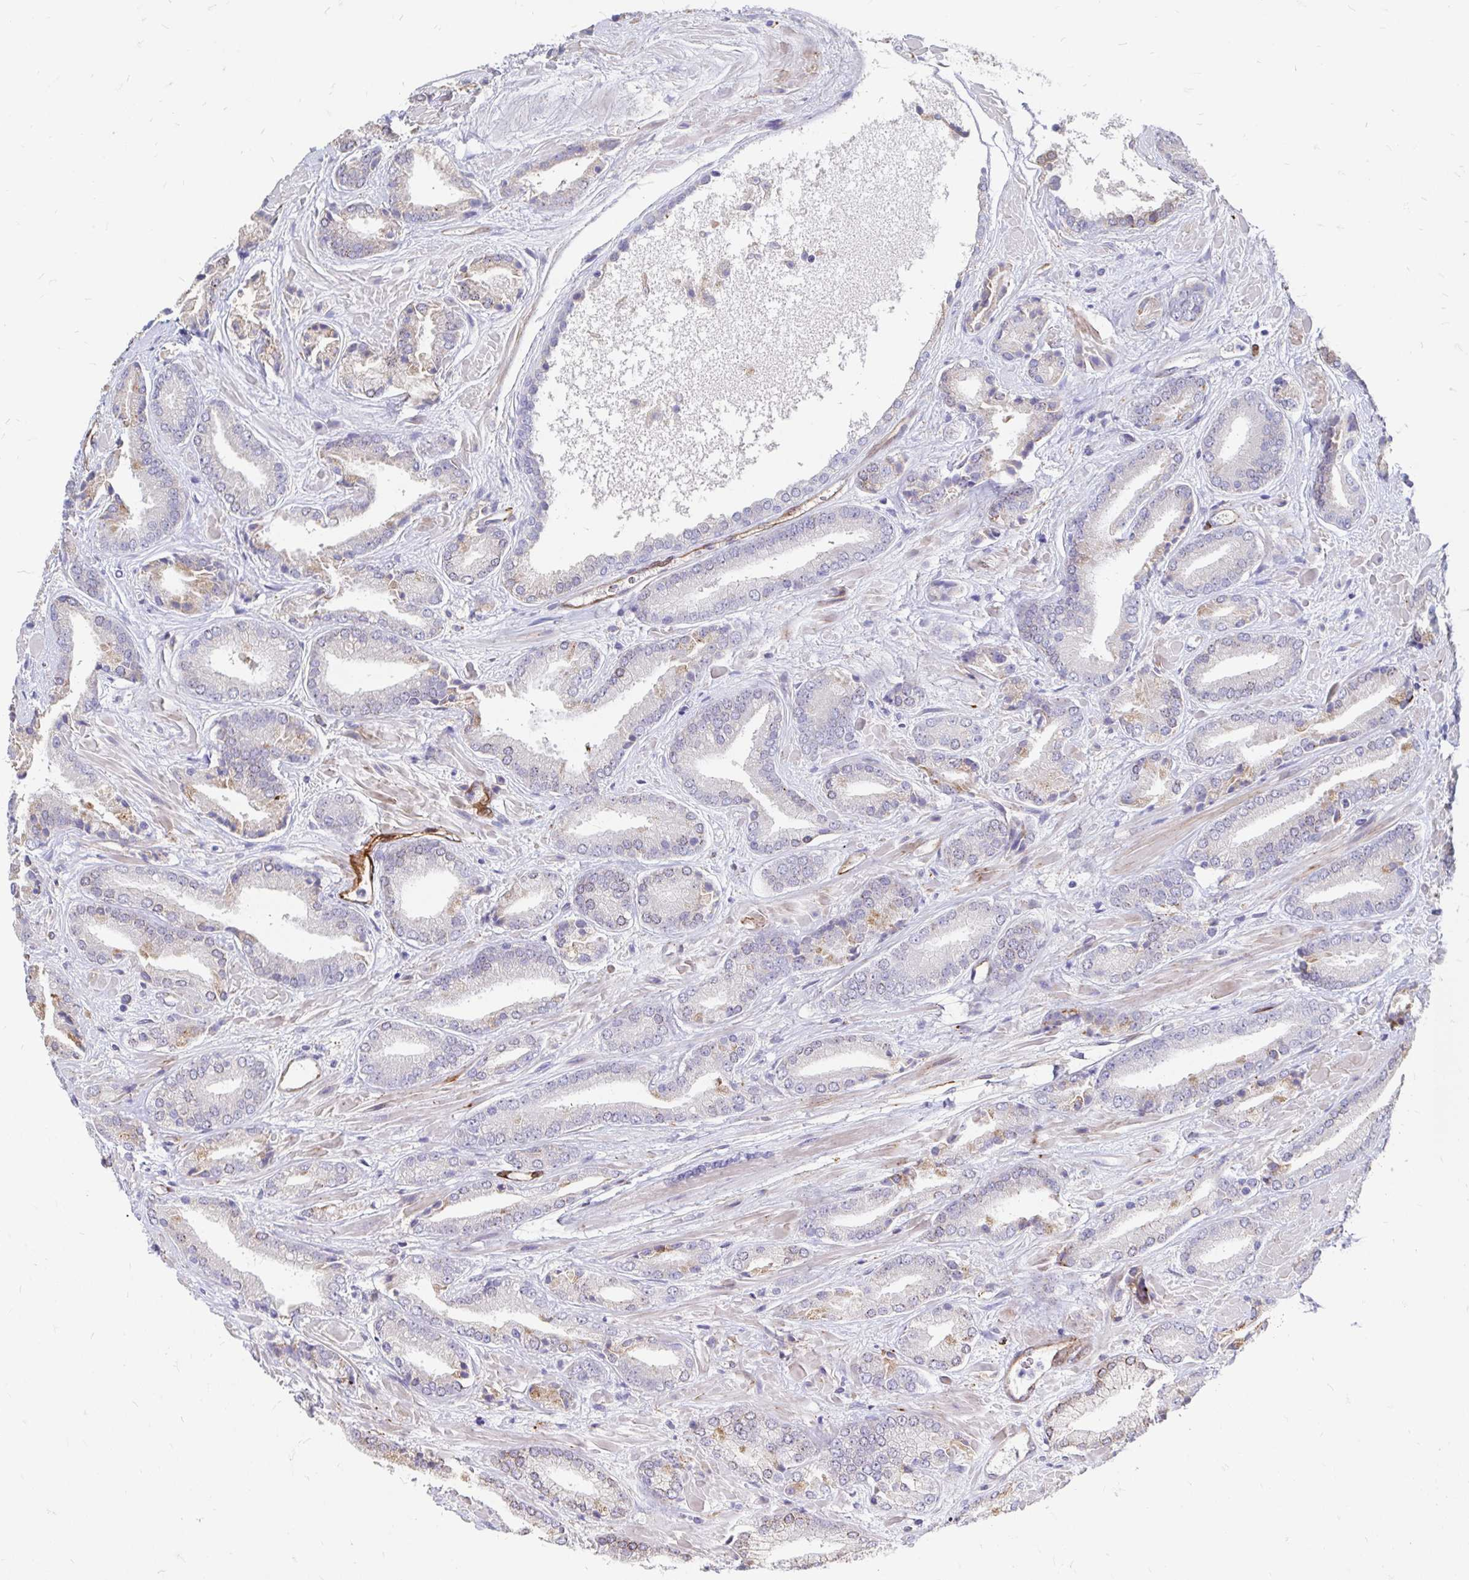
{"staining": {"intensity": "negative", "quantity": "none", "location": "none"}, "tissue": "prostate cancer", "cell_type": "Tumor cells", "image_type": "cancer", "snomed": [{"axis": "morphology", "description": "Adenocarcinoma, High grade"}, {"axis": "topography", "description": "Prostate"}], "caption": "IHC photomicrograph of neoplastic tissue: adenocarcinoma (high-grade) (prostate) stained with DAB (3,3'-diaminobenzidine) reveals no significant protein expression in tumor cells.", "gene": "CDKL1", "patient": {"sex": "male", "age": 56}}